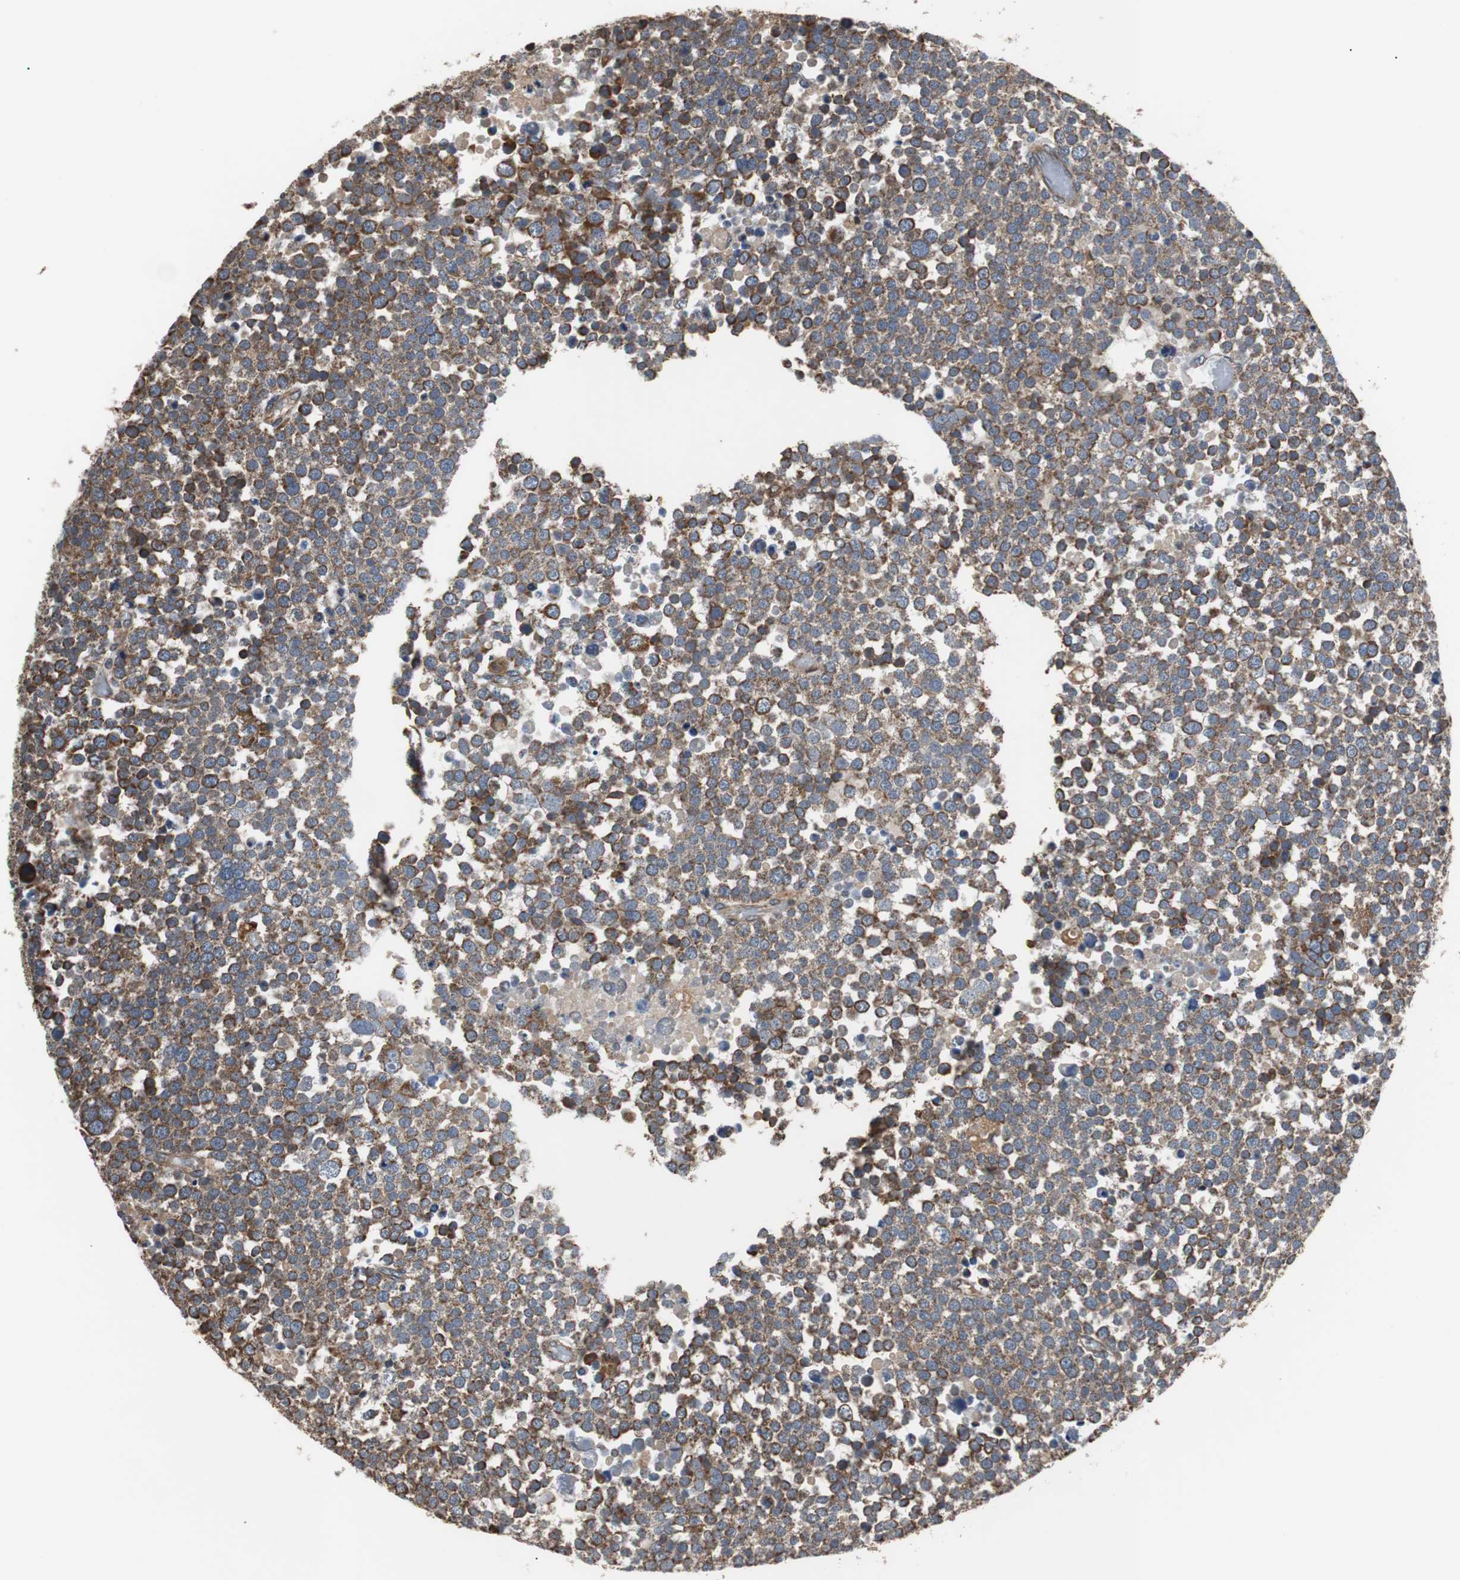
{"staining": {"intensity": "moderate", "quantity": ">75%", "location": "cytoplasmic/membranous"}, "tissue": "testis cancer", "cell_type": "Tumor cells", "image_type": "cancer", "snomed": [{"axis": "morphology", "description": "Seminoma, NOS"}, {"axis": "topography", "description": "Testis"}], "caption": "This micrograph displays immunohistochemistry (IHC) staining of testis cancer (seminoma), with medium moderate cytoplasmic/membranous positivity in about >75% of tumor cells.", "gene": "ACTR3", "patient": {"sex": "male", "age": 71}}